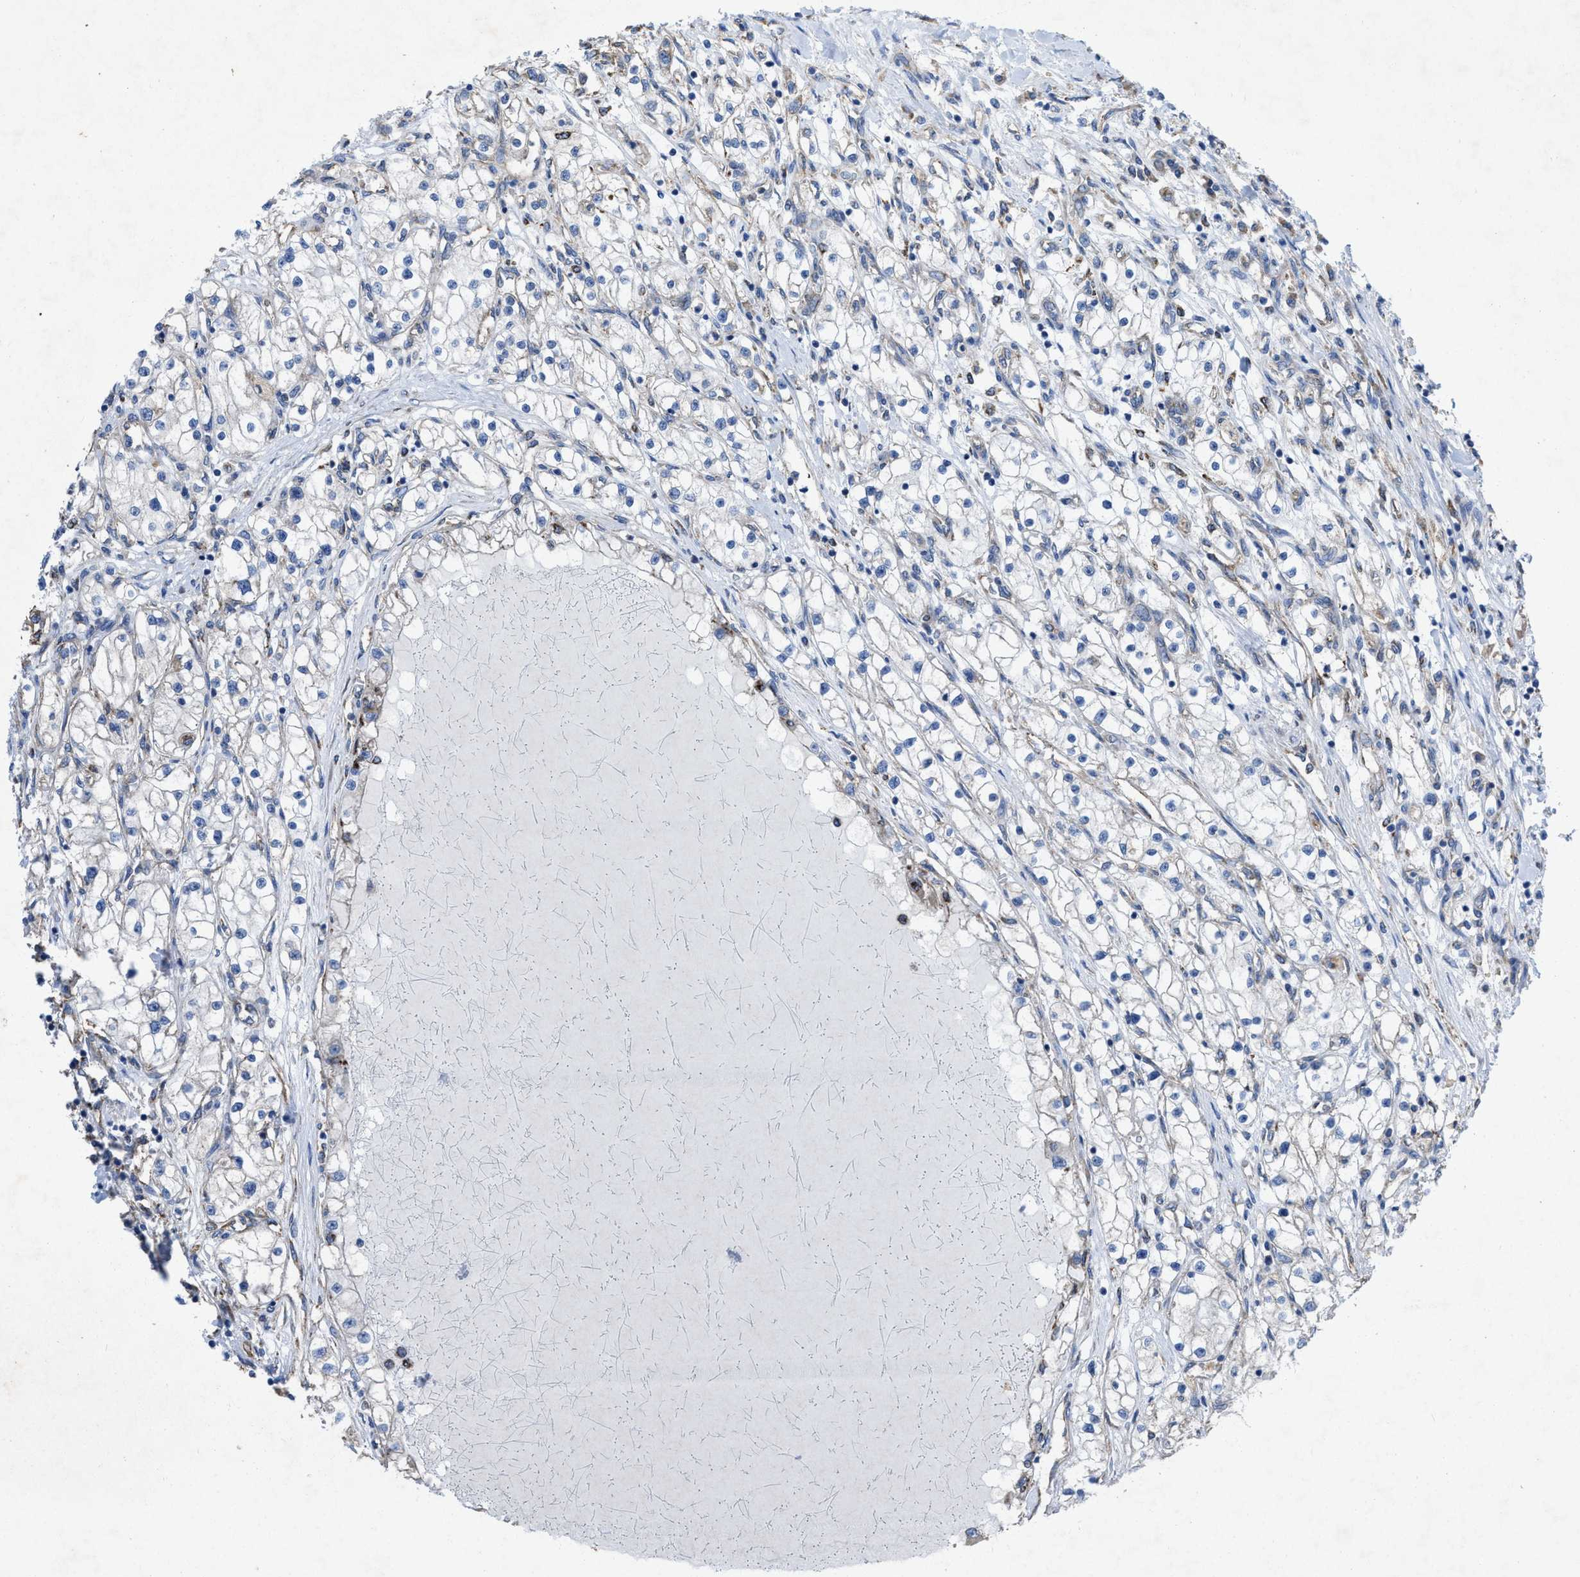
{"staining": {"intensity": "negative", "quantity": "none", "location": "none"}, "tissue": "renal cancer", "cell_type": "Tumor cells", "image_type": "cancer", "snomed": [{"axis": "morphology", "description": "Adenocarcinoma, NOS"}, {"axis": "topography", "description": "Kidney"}], "caption": "Human renal cancer stained for a protein using immunohistochemistry (IHC) exhibits no staining in tumor cells.", "gene": "DOLPP1", "patient": {"sex": "male", "age": 68}}